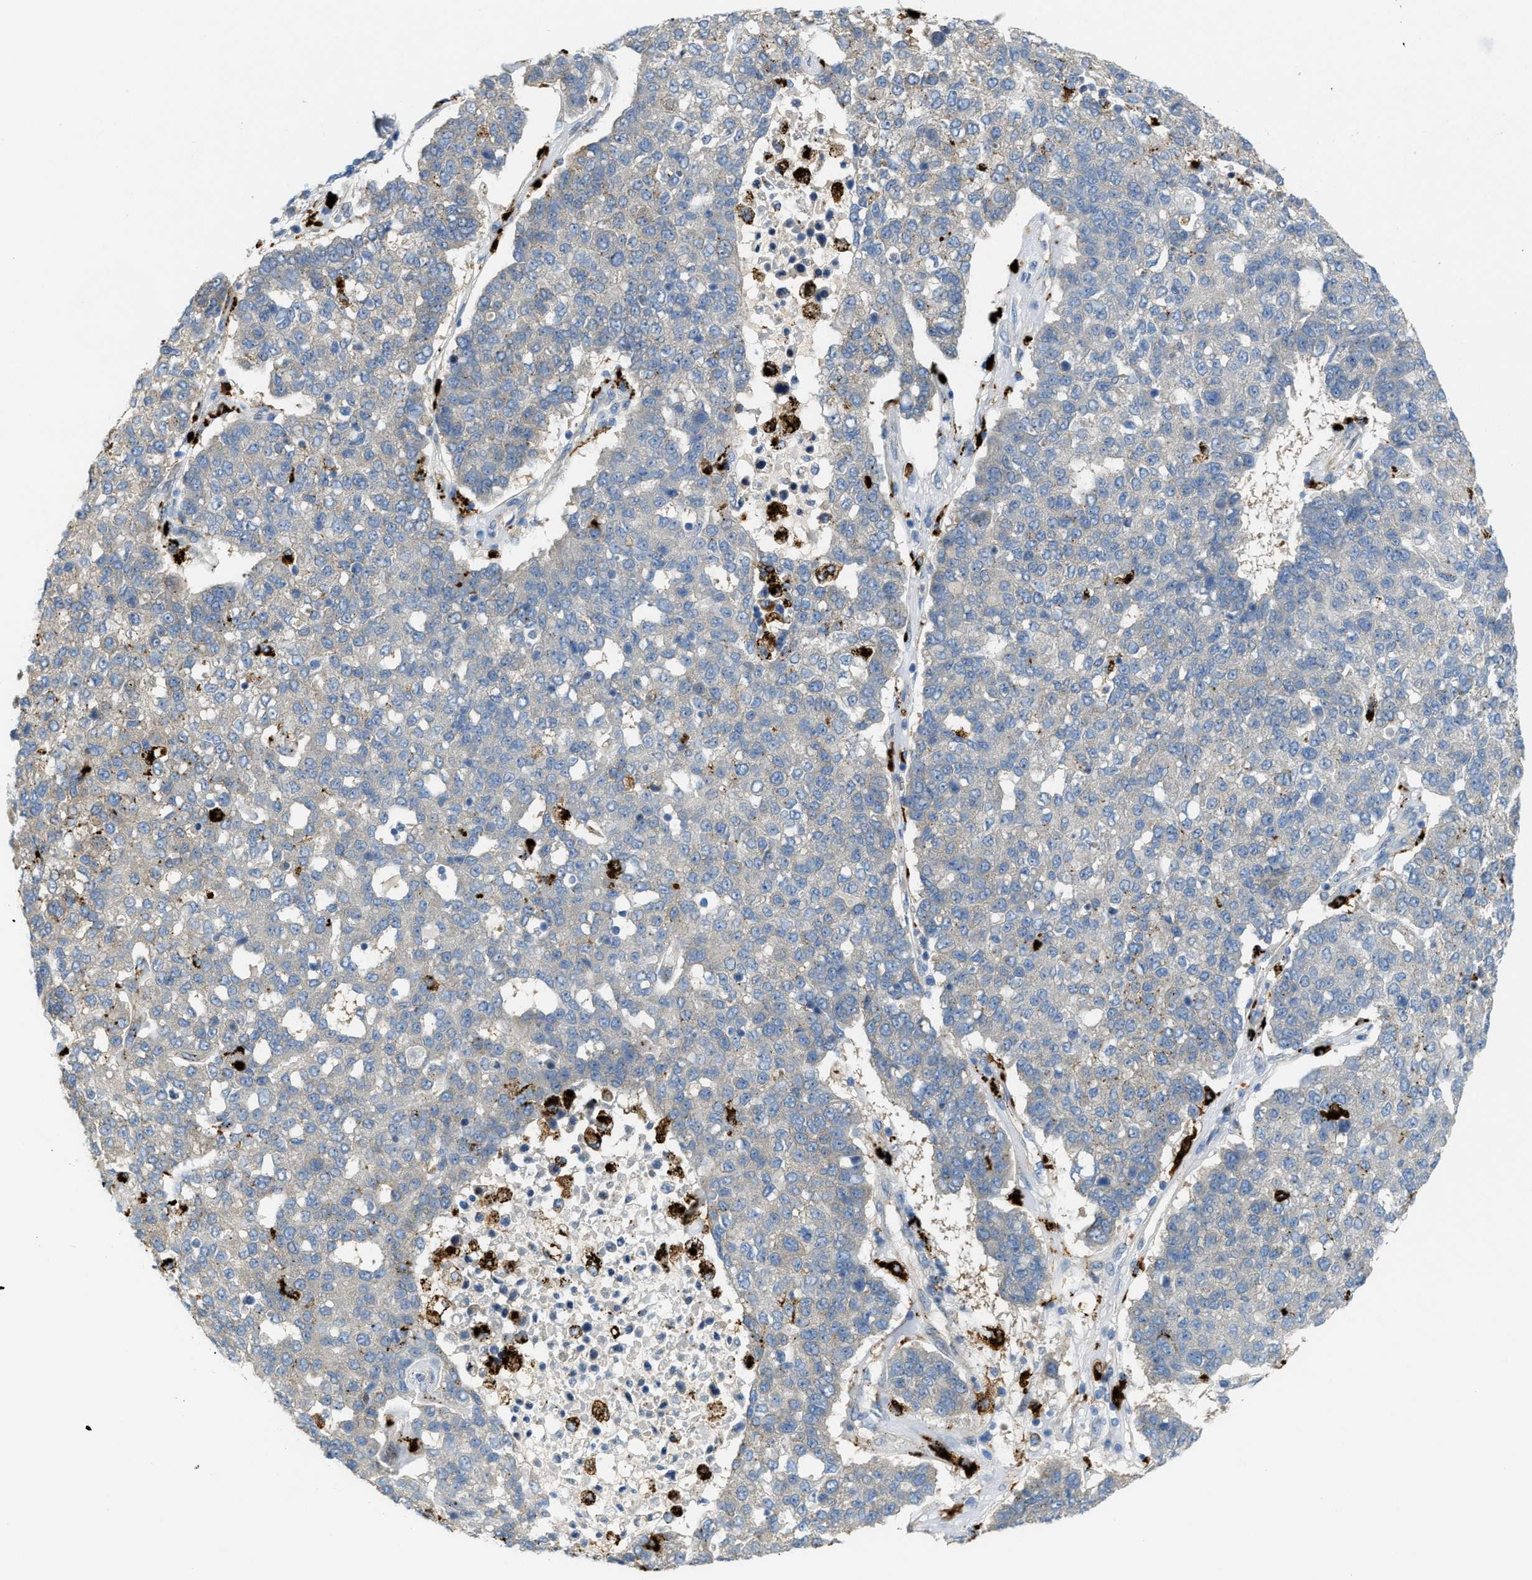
{"staining": {"intensity": "negative", "quantity": "none", "location": "none"}, "tissue": "pancreatic cancer", "cell_type": "Tumor cells", "image_type": "cancer", "snomed": [{"axis": "morphology", "description": "Adenocarcinoma, NOS"}, {"axis": "topography", "description": "Pancreas"}], "caption": "Pancreatic adenocarcinoma stained for a protein using immunohistochemistry displays no positivity tumor cells.", "gene": "KLHDC10", "patient": {"sex": "female", "age": 61}}